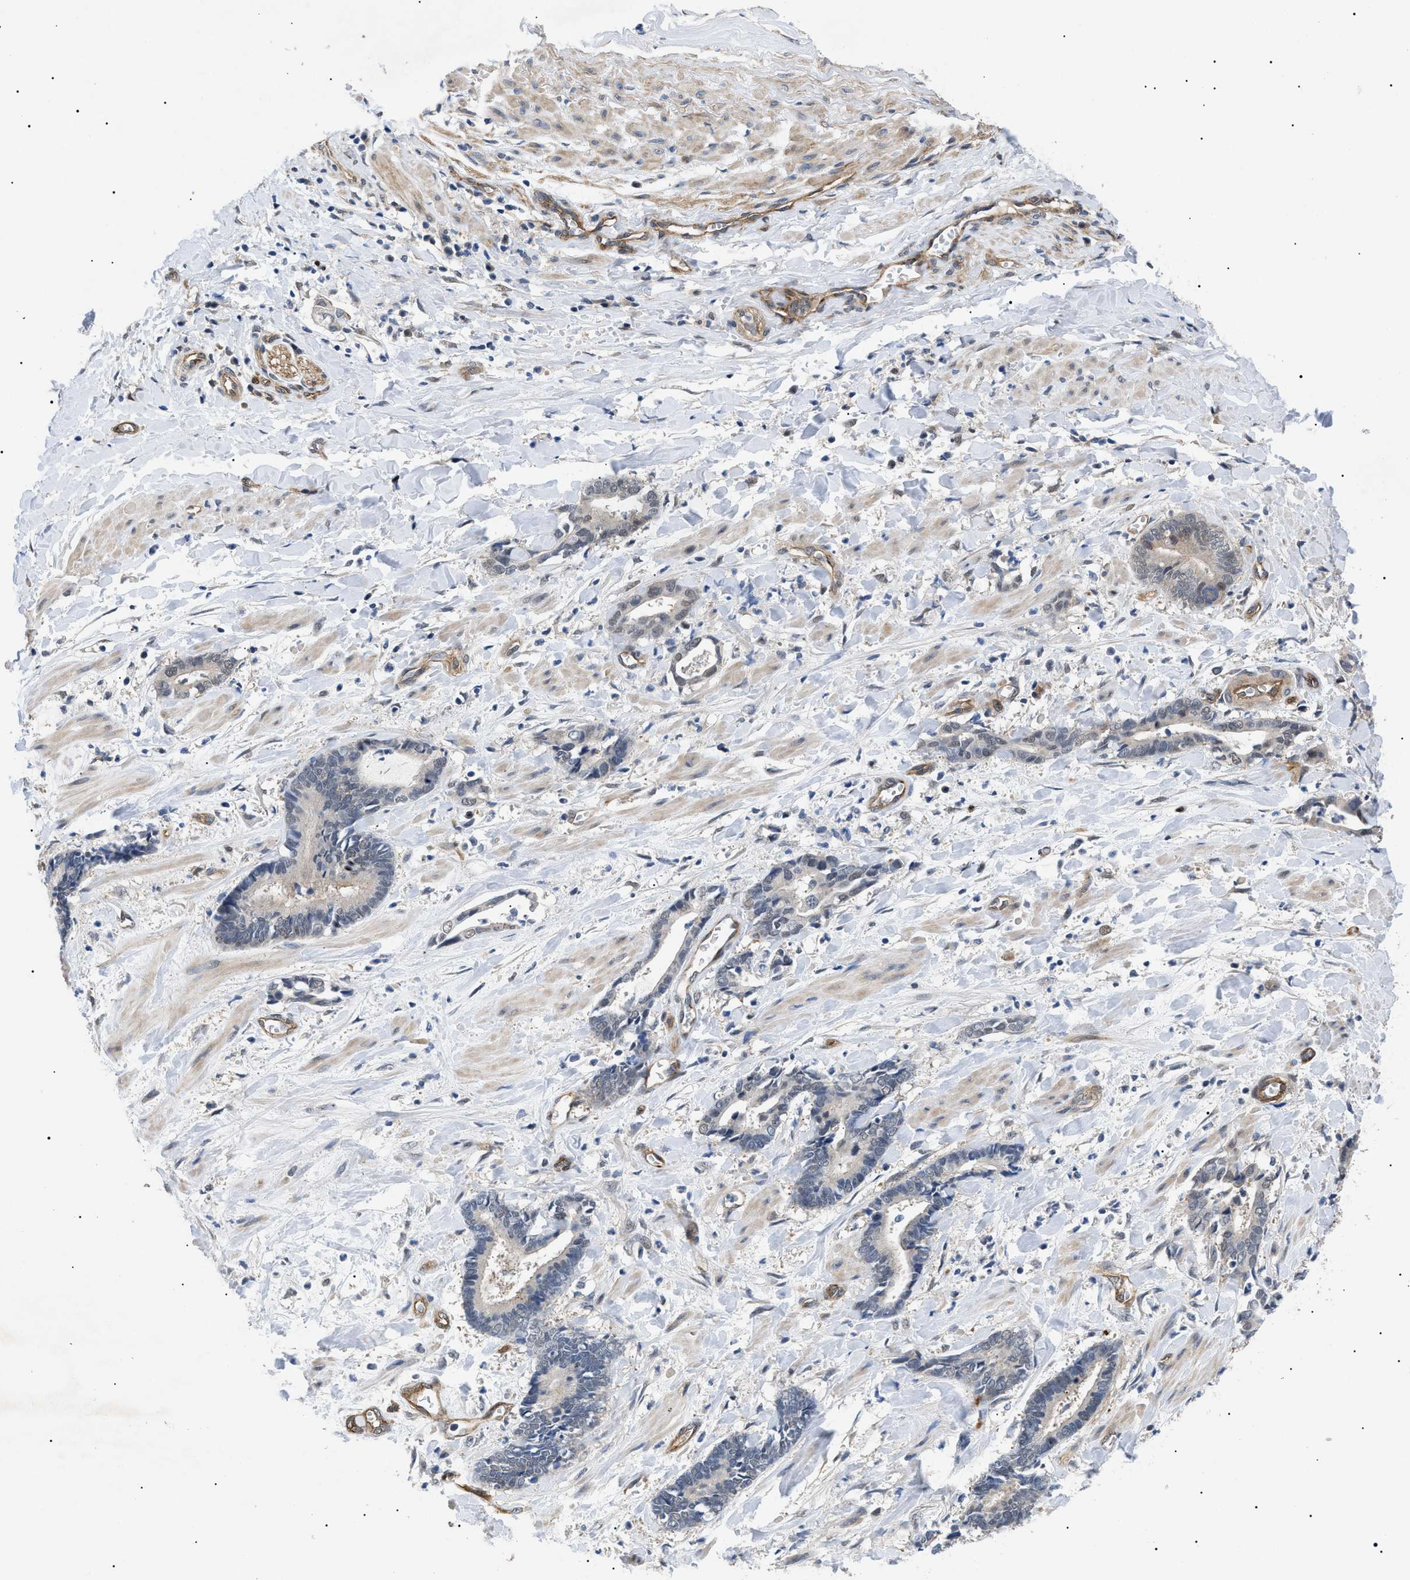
{"staining": {"intensity": "negative", "quantity": "none", "location": "none"}, "tissue": "cervical cancer", "cell_type": "Tumor cells", "image_type": "cancer", "snomed": [{"axis": "morphology", "description": "Adenocarcinoma, NOS"}, {"axis": "topography", "description": "Cervix"}], "caption": "Tumor cells show no significant protein positivity in cervical cancer (adenocarcinoma). (Brightfield microscopy of DAB immunohistochemistry at high magnification).", "gene": "CRCP", "patient": {"sex": "female", "age": 44}}